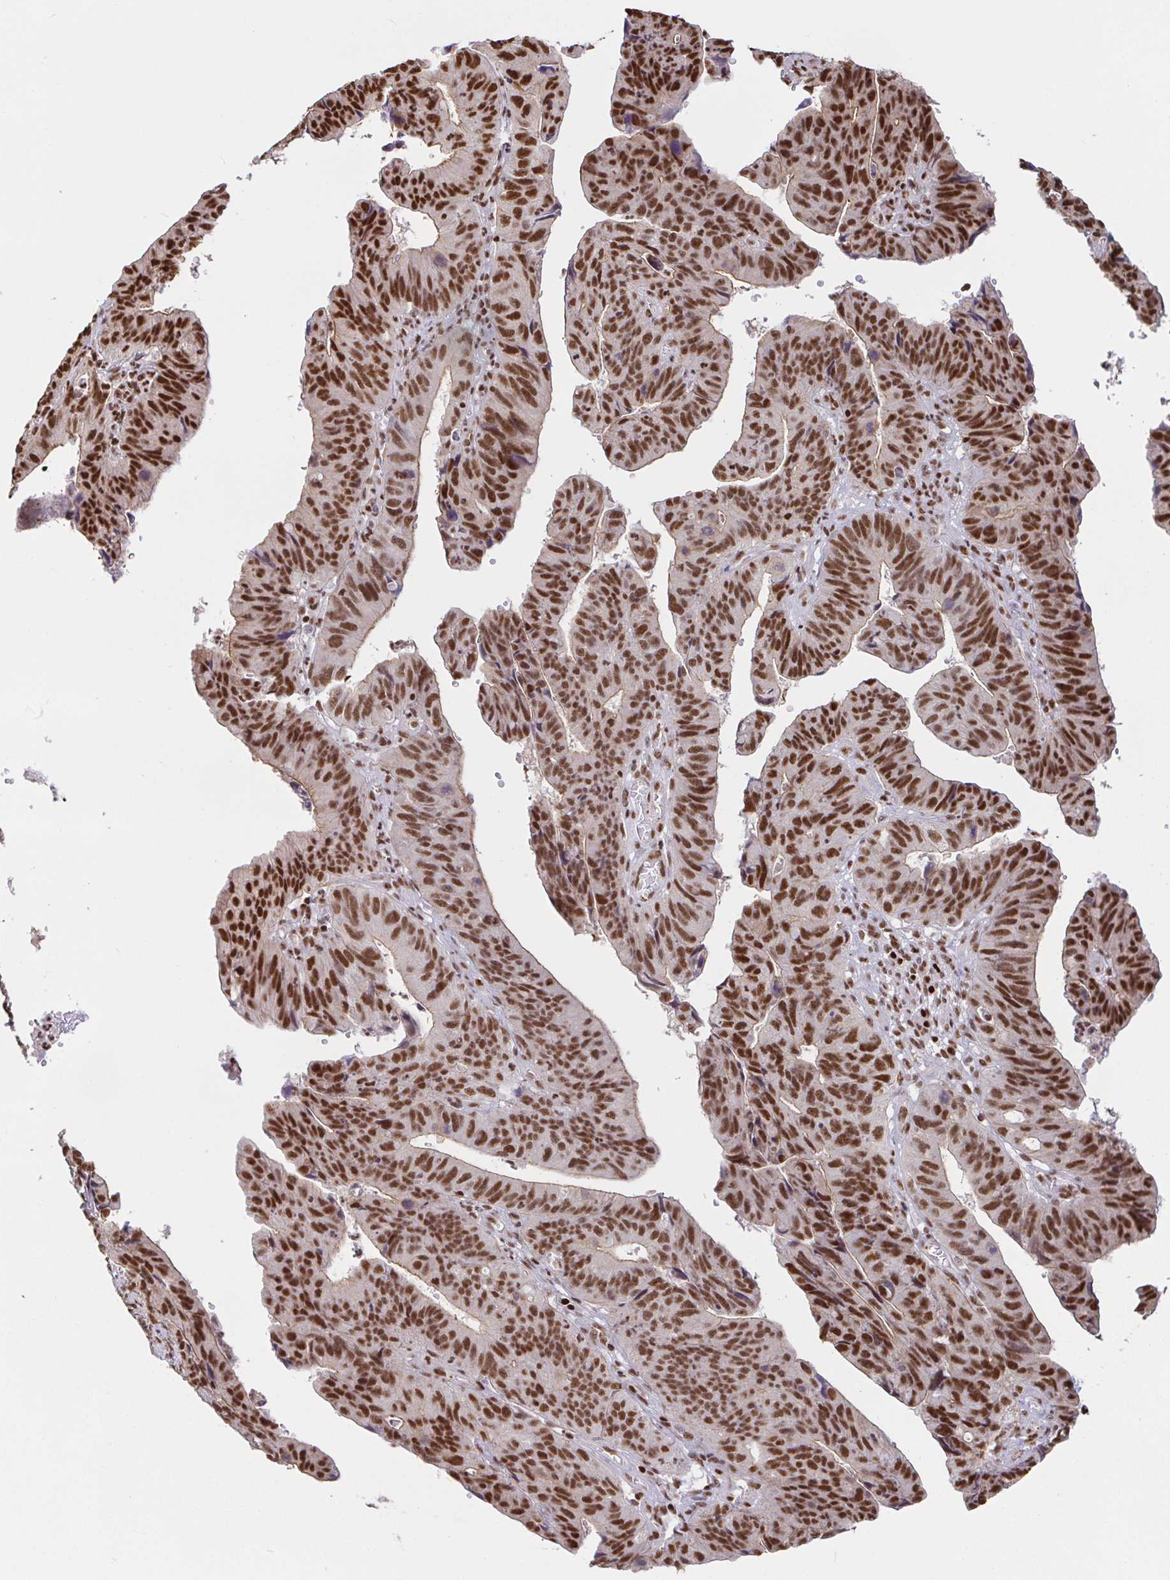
{"staining": {"intensity": "strong", "quantity": ">75%", "location": "nuclear"}, "tissue": "stomach cancer", "cell_type": "Tumor cells", "image_type": "cancer", "snomed": [{"axis": "morphology", "description": "Adenocarcinoma, NOS"}, {"axis": "topography", "description": "Stomach"}], "caption": "Adenocarcinoma (stomach) tissue demonstrates strong nuclear expression in about >75% of tumor cells, visualized by immunohistochemistry.", "gene": "SP3", "patient": {"sex": "male", "age": 59}}